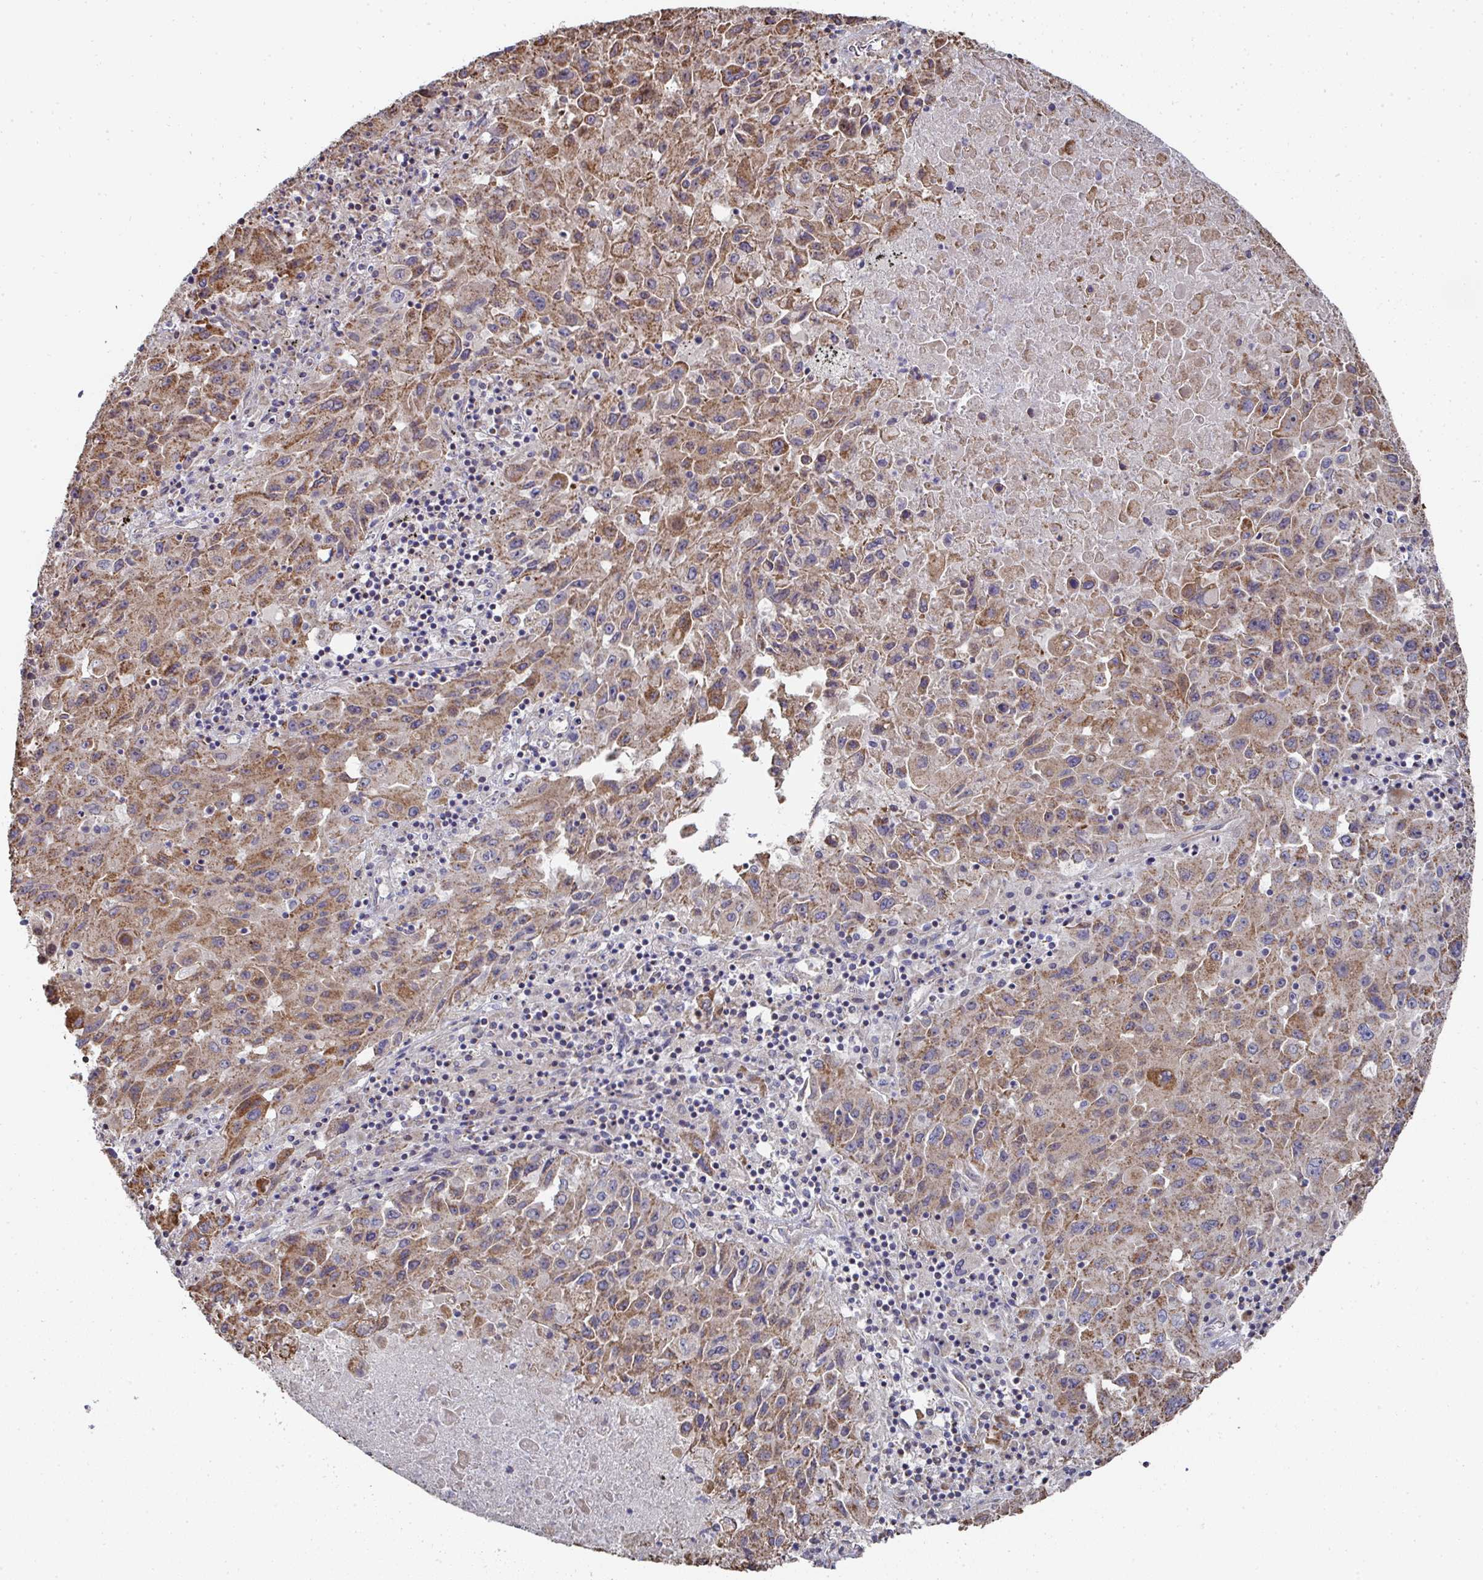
{"staining": {"intensity": "moderate", "quantity": "25%-75%", "location": "cytoplasmic/membranous"}, "tissue": "lung cancer", "cell_type": "Tumor cells", "image_type": "cancer", "snomed": [{"axis": "morphology", "description": "Squamous cell carcinoma, NOS"}, {"axis": "topography", "description": "Lung"}], "caption": "Immunohistochemical staining of lung cancer reveals medium levels of moderate cytoplasmic/membranous protein expression in approximately 25%-75% of tumor cells.", "gene": "AGTPBP1", "patient": {"sex": "male", "age": 63}}